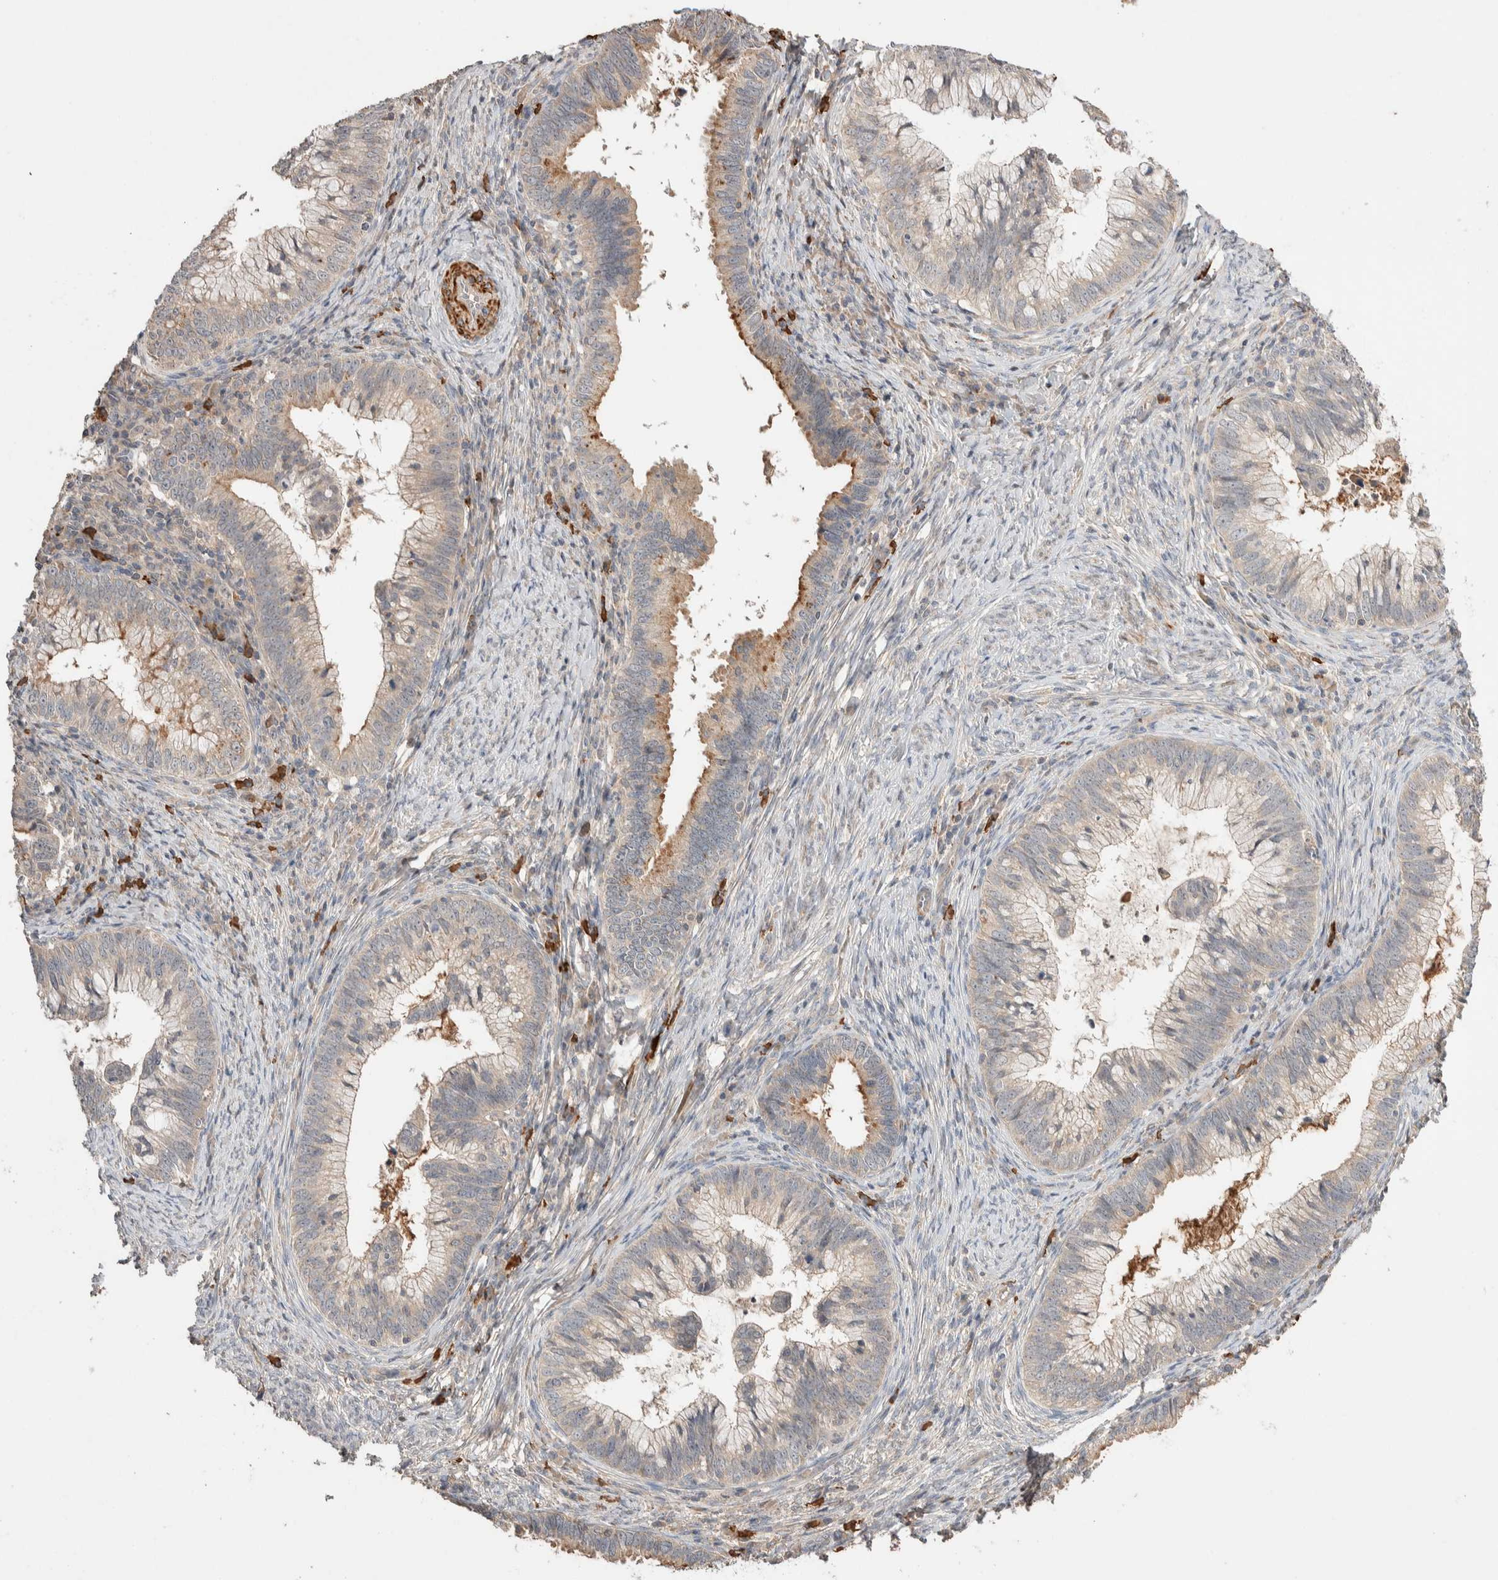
{"staining": {"intensity": "moderate", "quantity": "25%-75%", "location": "cytoplasmic/membranous"}, "tissue": "cervical cancer", "cell_type": "Tumor cells", "image_type": "cancer", "snomed": [{"axis": "morphology", "description": "Adenocarcinoma, NOS"}, {"axis": "topography", "description": "Cervix"}], "caption": "IHC staining of cervical cancer (adenocarcinoma), which shows medium levels of moderate cytoplasmic/membranous expression in approximately 25%-75% of tumor cells indicating moderate cytoplasmic/membranous protein expression. The staining was performed using DAB (3,3'-diaminobenzidine) (brown) for protein detection and nuclei were counterstained in hematoxylin (blue).", "gene": "WDR91", "patient": {"sex": "female", "age": 36}}